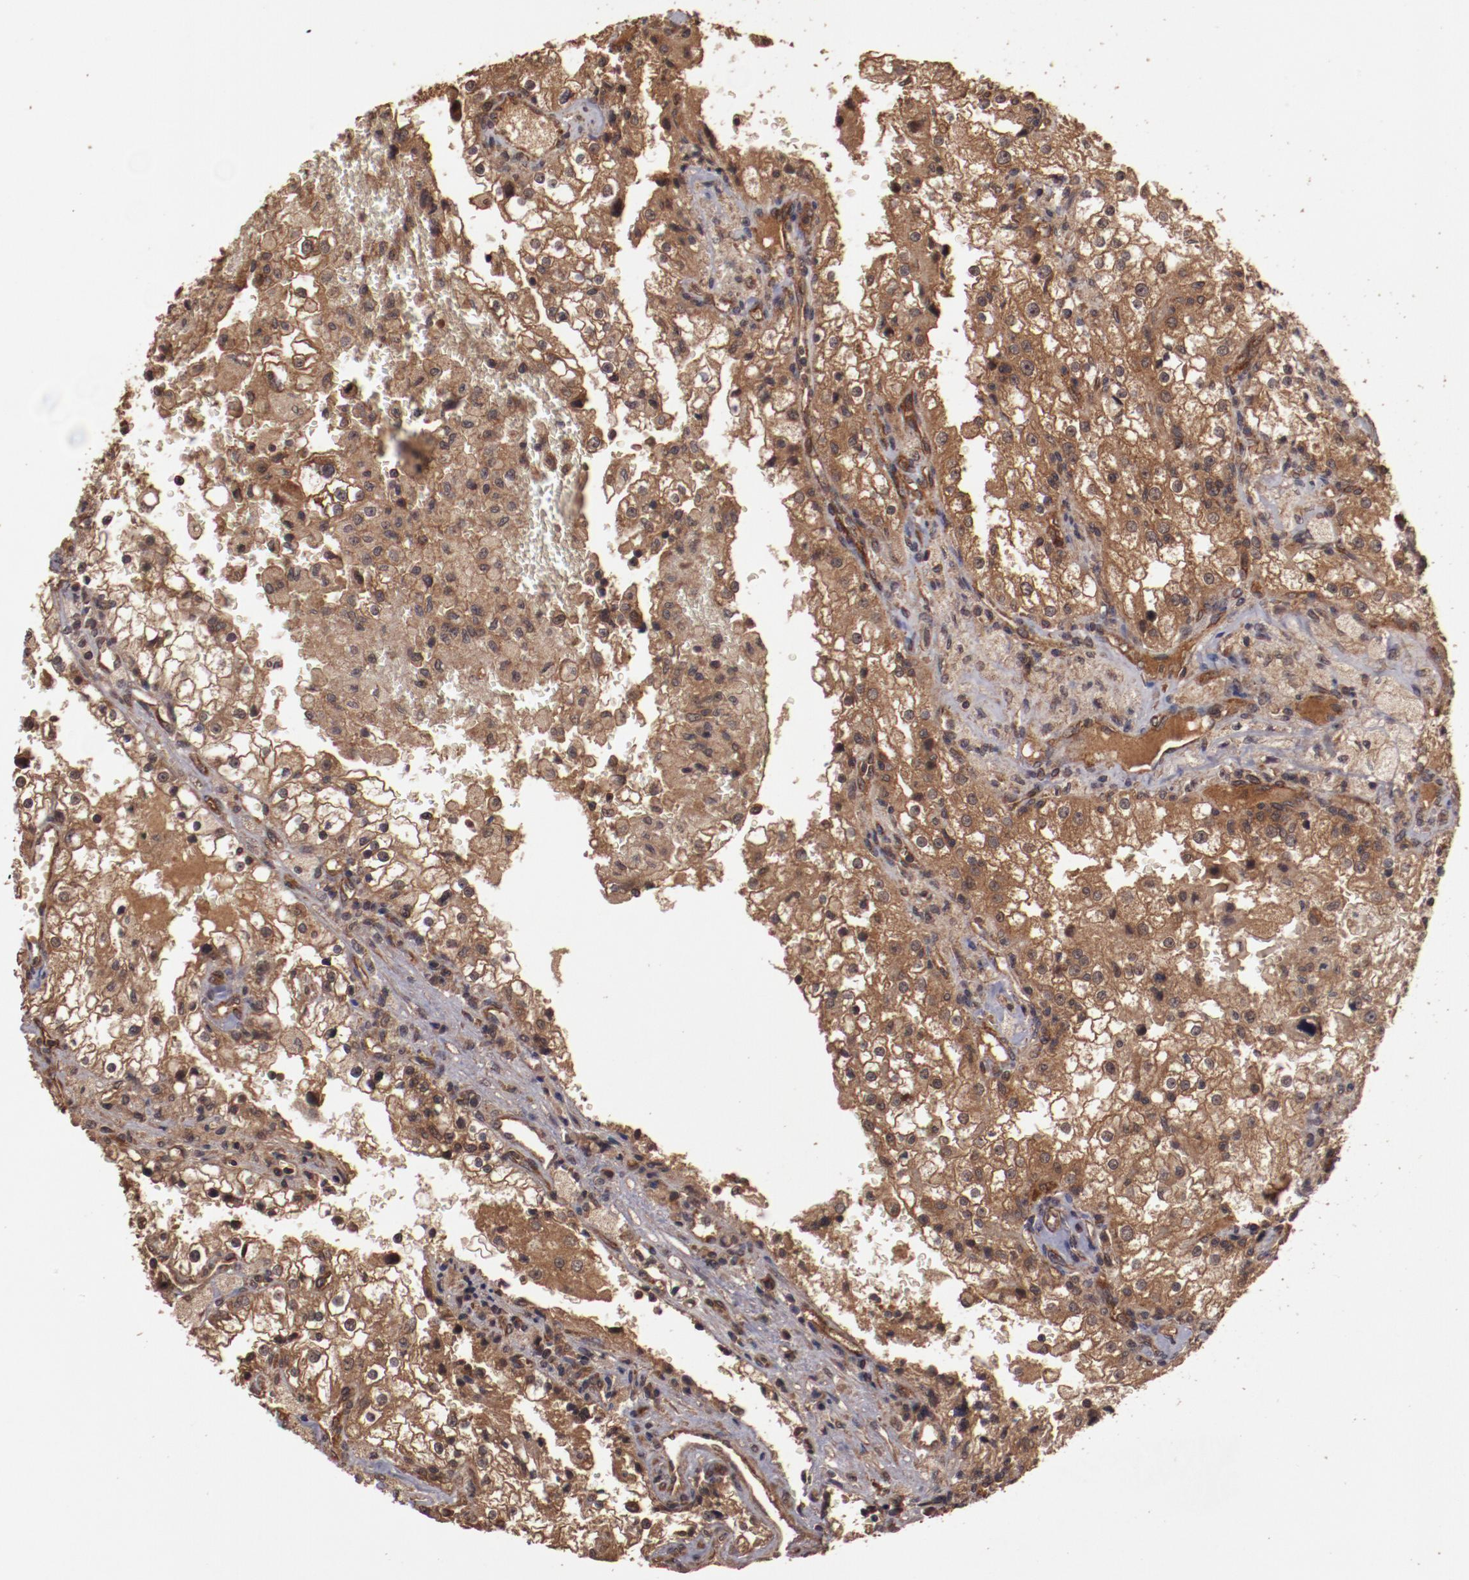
{"staining": {"intensity": "strong", "quantity": ">75%", "location": "cytoplasmic/membranous"}, "tissue": "renal cancer", "cell_type": "Tumor cells", "image_type": "cancer", "snomed": [{"axis": "morphology", "description": "Adenocarcinoma, NOS"}, {"axis": "topography", "description": "Kidney"}], "caption": "Protein analysis of renal adenocarcinoma tissue demonstrates strong cytoplasmic/membranous staining in approximately >75% of tumor cells.", "gene": "TXNDC16", "patient": {"sex": "female", "age": 74}}